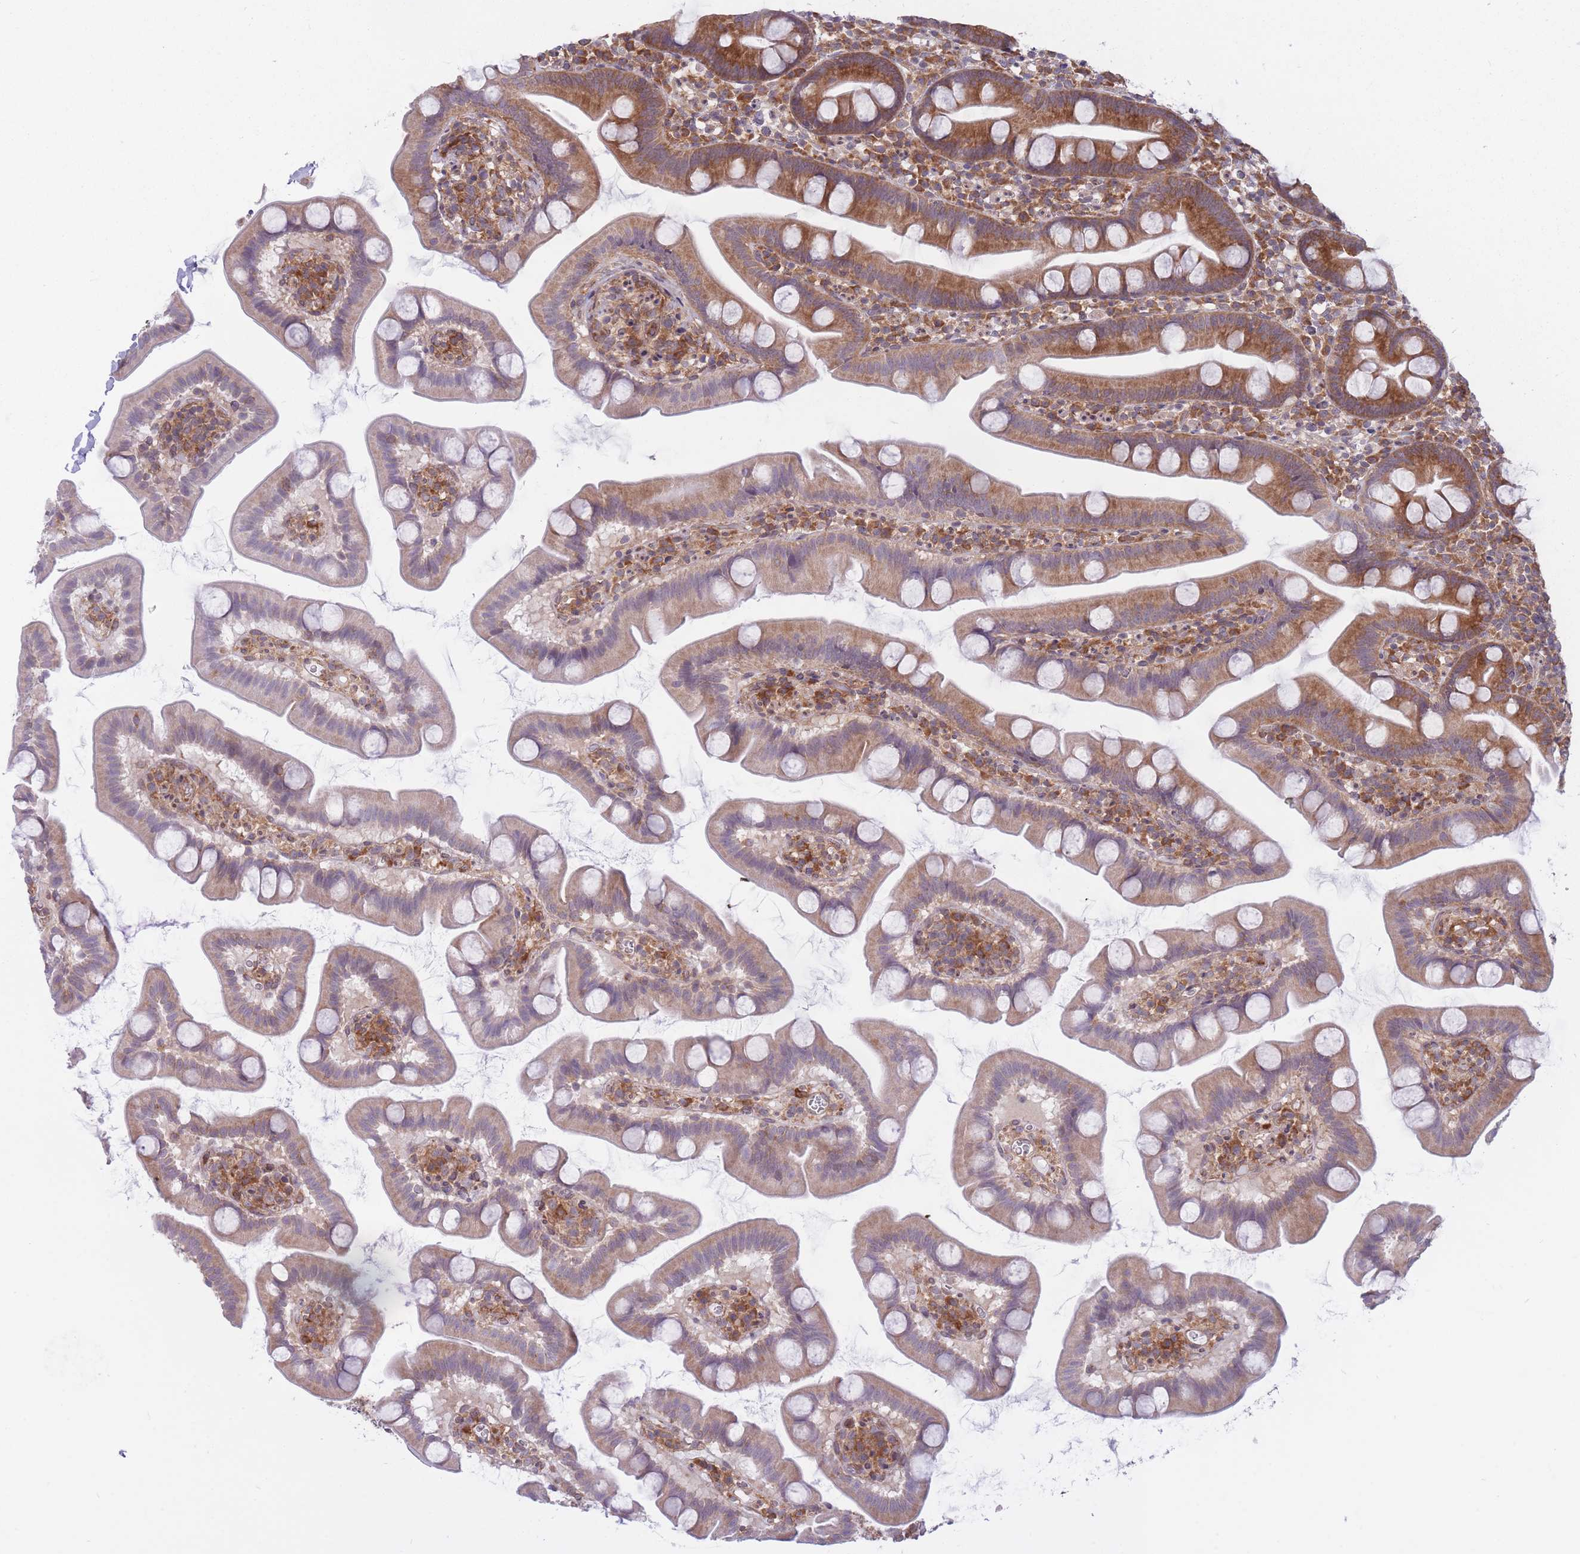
{"staining": {"intensity": "moderate", "quantity": ">75%", "location": "cytoplasmic/membranous"}, "tissue": "small intestine", "cell_type": "Glandular cells", "image_type": "normal", "snomed": [{"axis": "morphology", "description": "Normal tissue, NOS"}, {"axis": "topography", "description": "Small intestine"}], "caption": "Small intestine stained for a protein exhibits moderate cytoplasmic/membranous positivity in glandular cells. (DAB (3,3'-diaminobenzidine) IHC with brightfield microscopy, high magnification).", "gene": "CCDC124", "patient": {"sex": "female", "age": 68}}